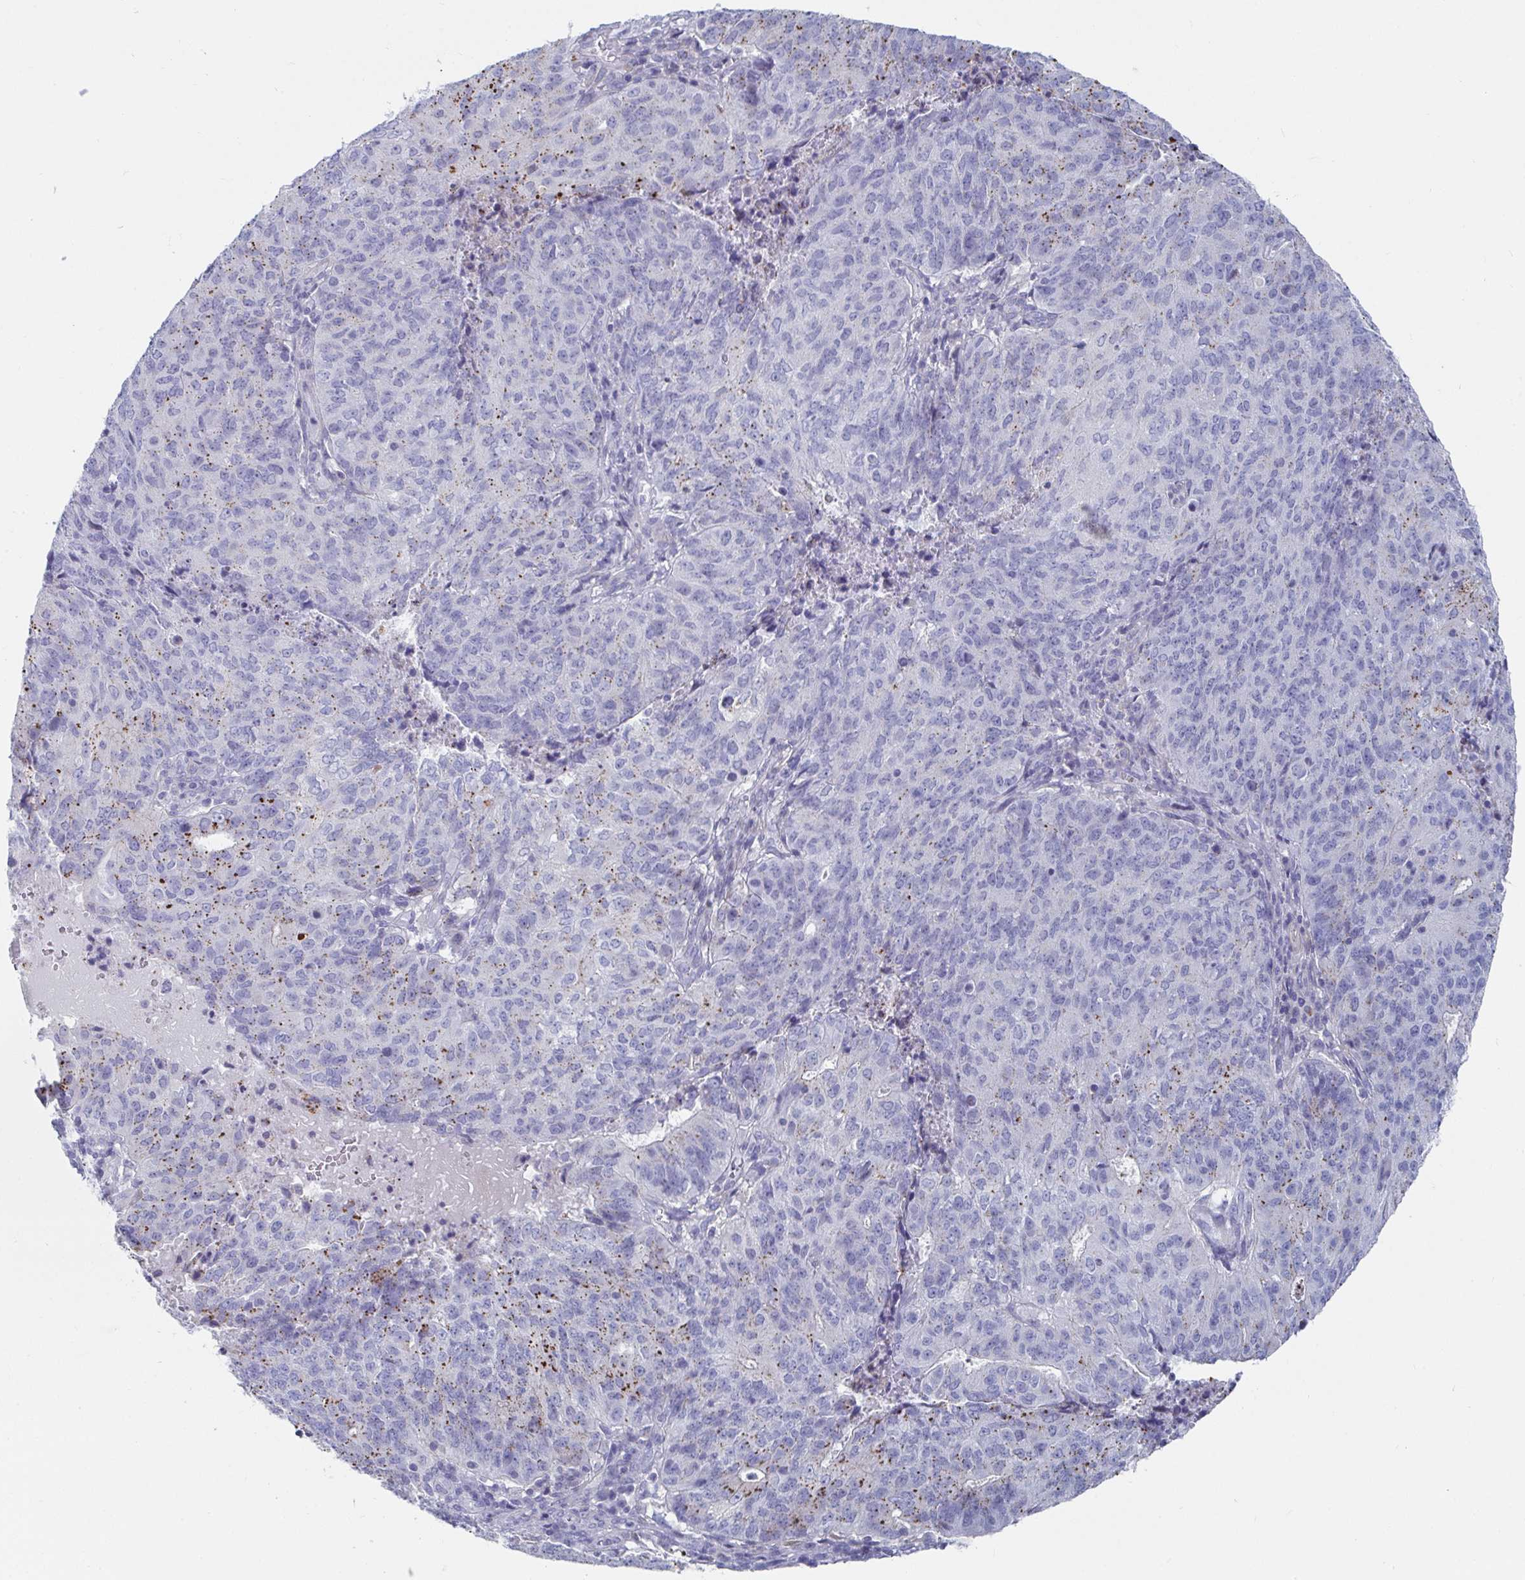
{"staining": {"intensity": "moderate", "quantity": "<25%", "location": "cytoplasmic/membranous"}, "tissue": "endometrial cancer", "cell_type": "Tumor cells", "image_type": "cancer", "snomed": [{"axis": "morphology", "description": "Adenocarcinoma, NOS"}, {"axis": "topography", "description": "Endometrium"}], "caption": "Protein expression analysis of adenocarcinoma (endometrial) demonstrates moderate cytoplasmic/membranous positivity in approximately <25% of tumor cells. (IHC, brightfield microscopy, high magnification).", "gene": "ZFP82", "patient": {"sex": "female", "age": 82}}